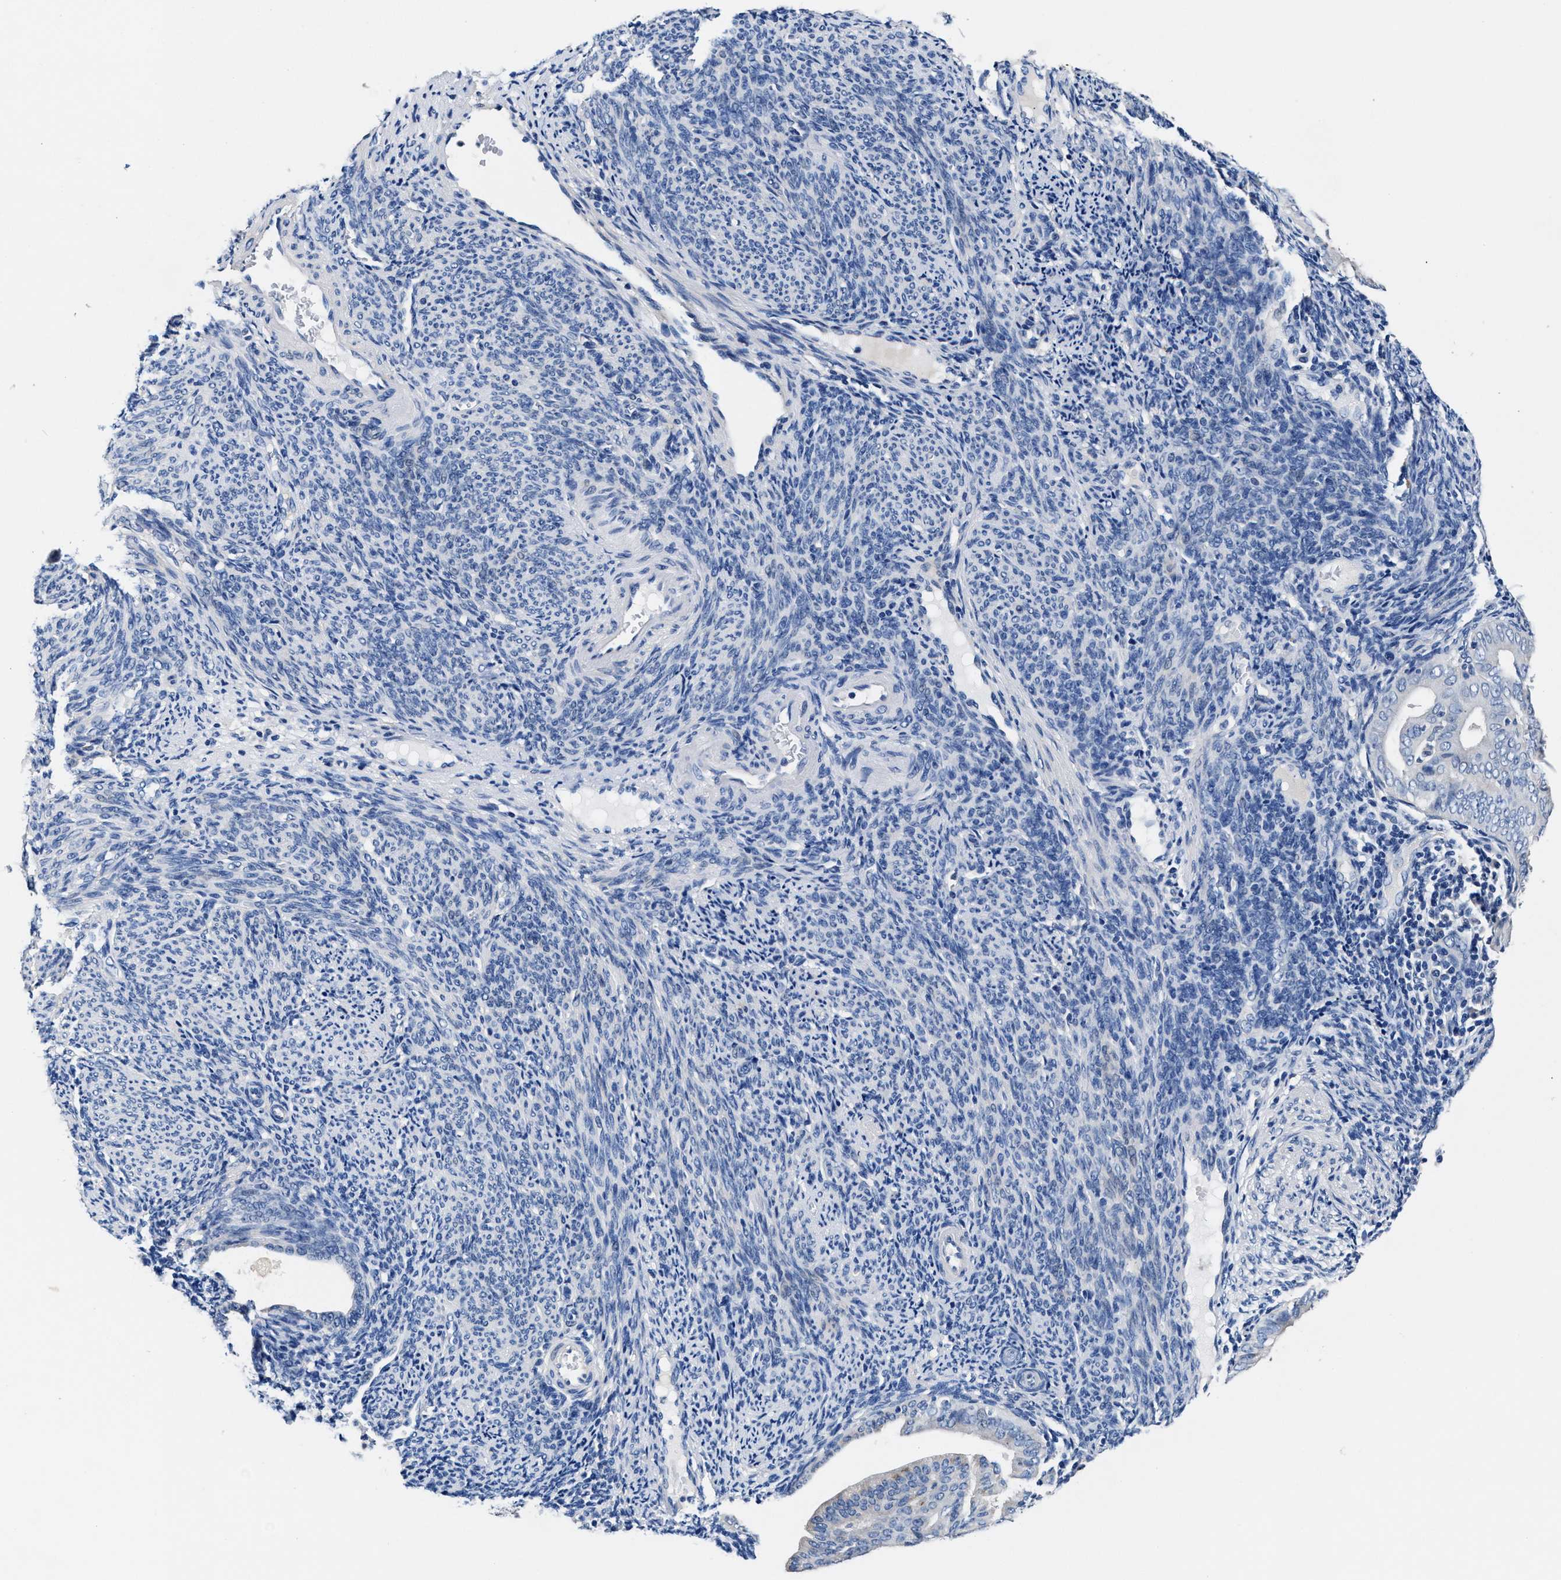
{"staining": {"intensity": "negative", "quantity": "none", "location": "none"}, "tissue": "endometrial cancer", "cell_type": "Tumor cells", "image_type": "cancer", "snomed": [{"axis": "morphology", "description": "Adenocarcinoma, NOS"}, {"axis": "topography", "description": "Endometrium"}], "caption": "Image shows no protein positivity in tumor cells of endometrial cancer tissue.", "gene": "GSTM1", "patient": {"sex": "female", "age": 58}}